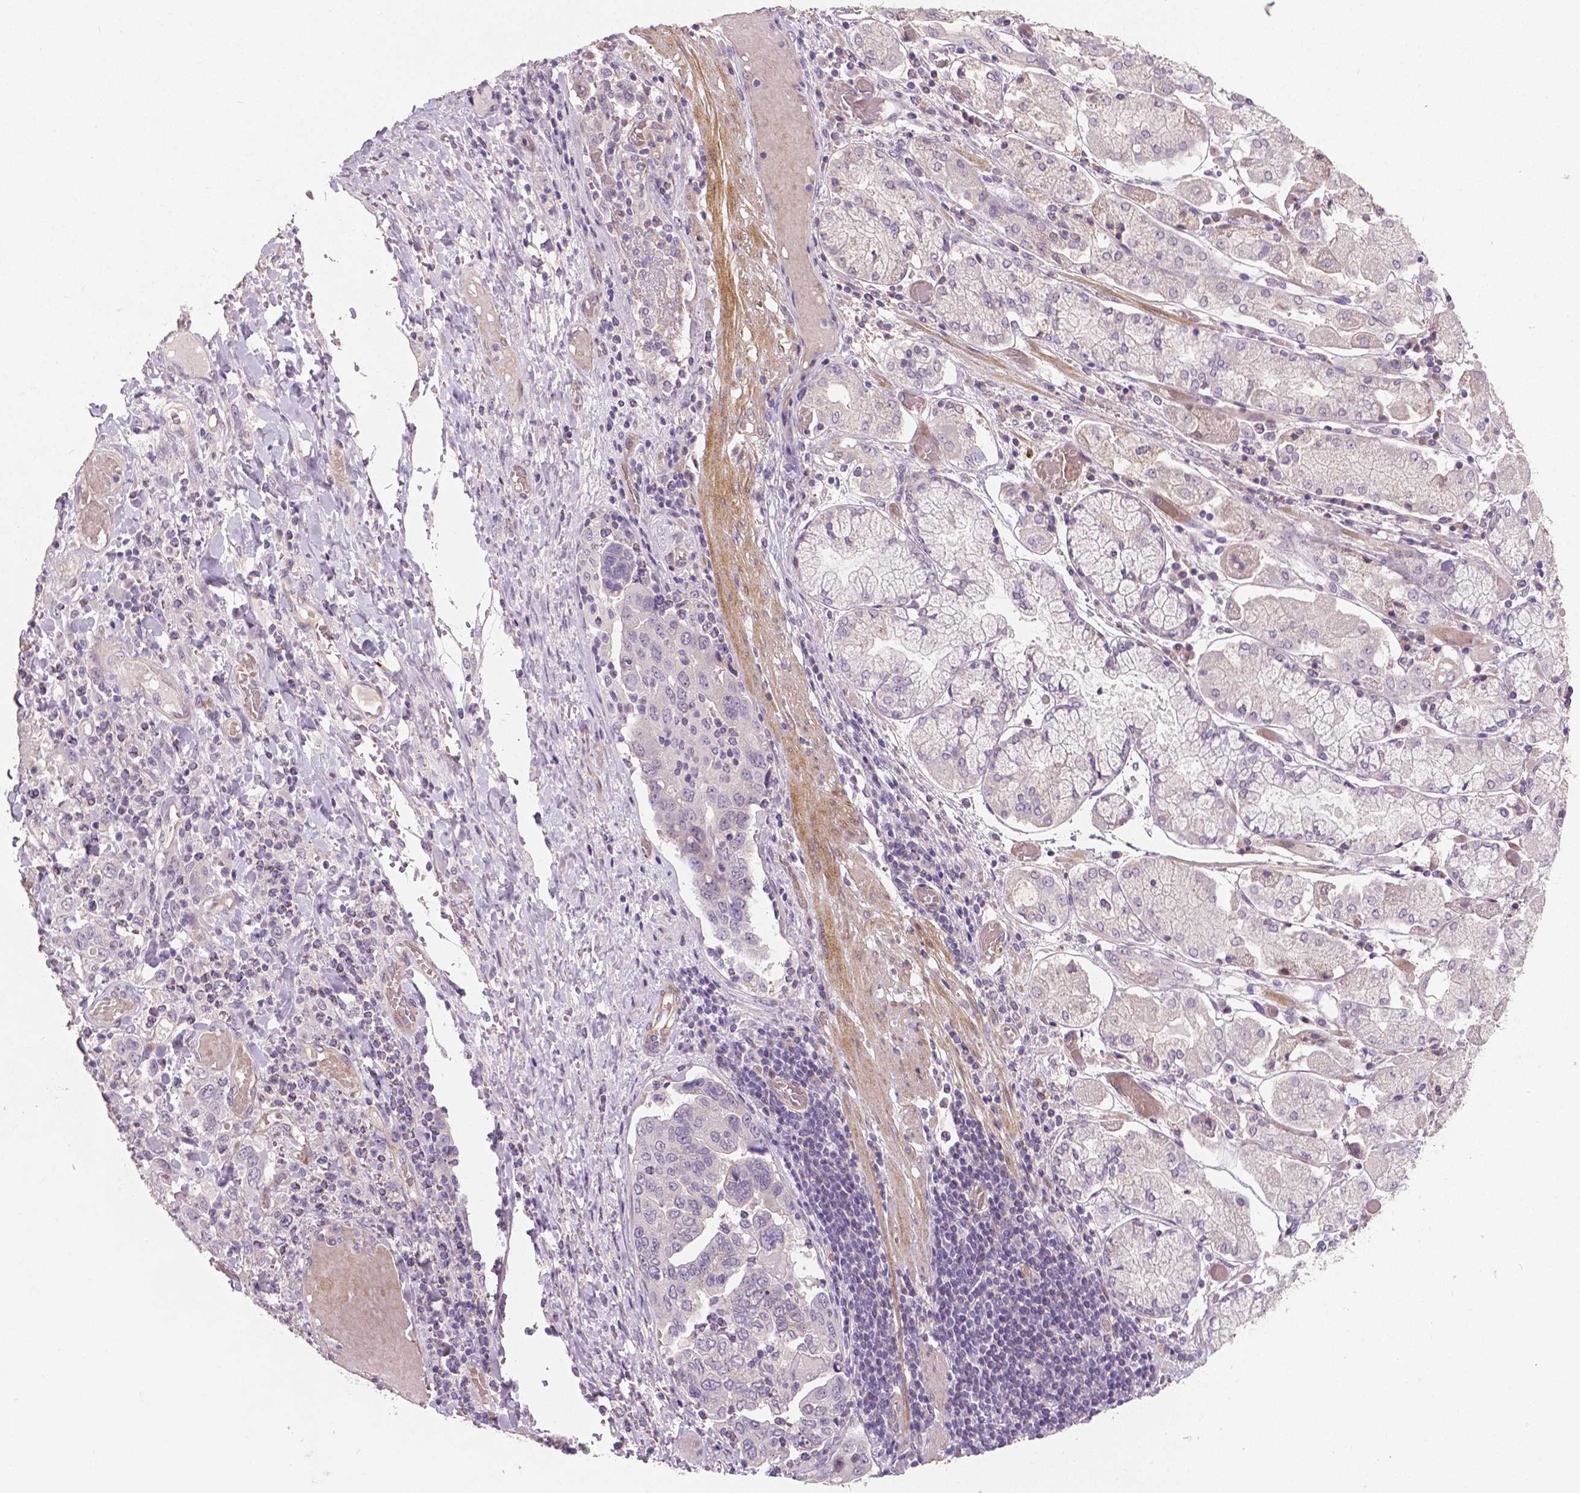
{"staining": {"intensity": "negative", "quantity": "none", "location": "none"}, "tissue": "stomach cancer", "cell_type": "Tumor cells", "image_type": "cancer", "snomed": [{"axis": "morphology", "description": "Adenocarcinoma, NOS"}, {"axis": "topography", "description": "Stomach, upper"}, {"axis": "topography", "description": "Stomach"}], "caption": "Stomach cancer (adenocarcinoma) was stained to show a protein in brown. There is no significant expression in tumor cells. Brightfield microscopy of immunohistochemistry (IHC) stained with DAB (brown) and hematoxylin (blue), captured at high magnification.", "gene": "FLT1", "patient": {"sex": "male", "age": 62}}